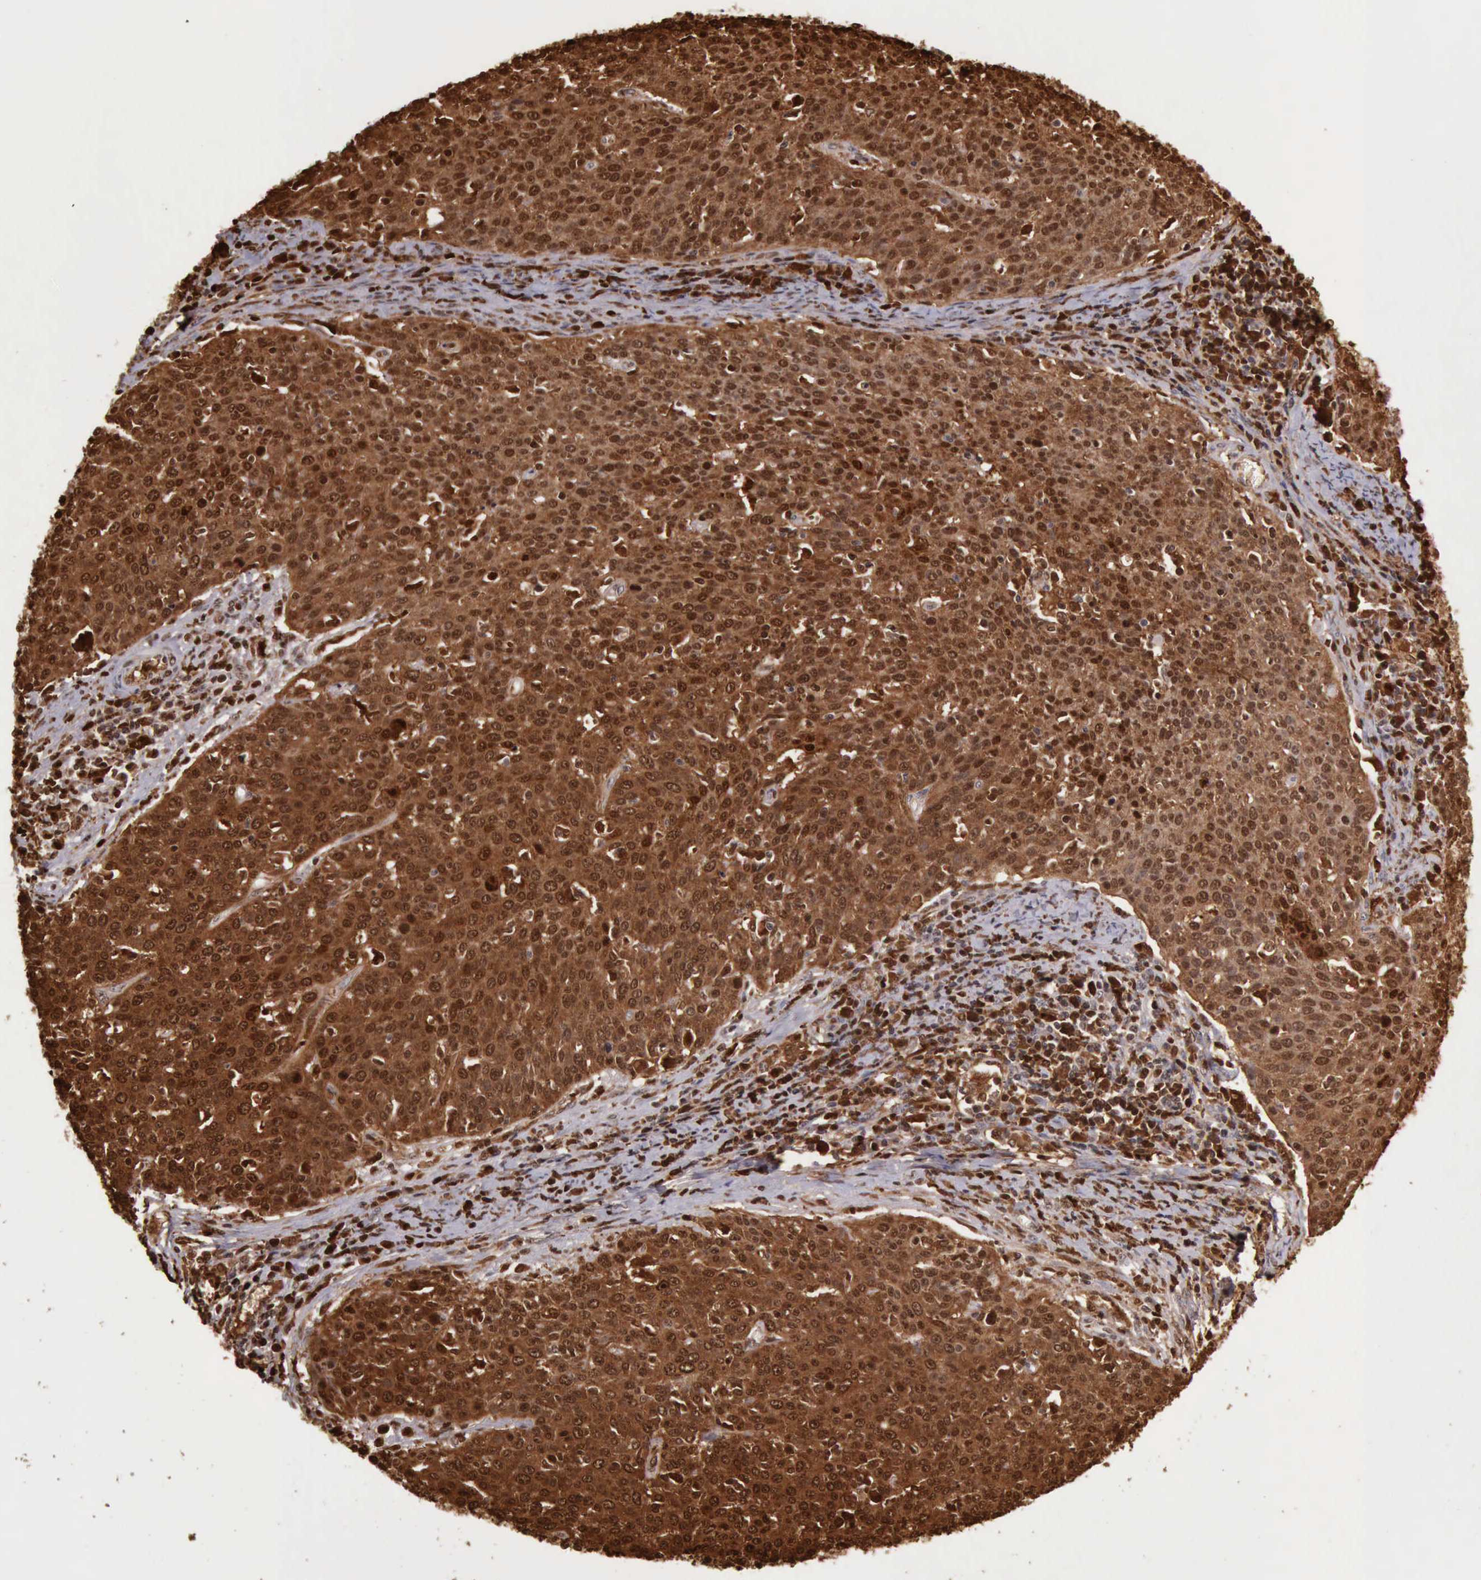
{"staining": {"intensity": "strong", "quantity": ">75%", "location": "cytoplasmic/membranous,nuclear"}, "tissue": "cervical cancer", "cell_type": "Tumor cells", "image_type": "cancer", "snomed": [{"axis": "morphology", "description": "Squamous cell carcinoma, NOS"}, {"axis": "topography", "description": "Cervix"}], "caption": "Squamous cell carcinoma (cervical) stained with a protein marker shows strong staining in tumor cells.", "gene": "CSTA", "patient": {"sex": "female", "age": 38}}